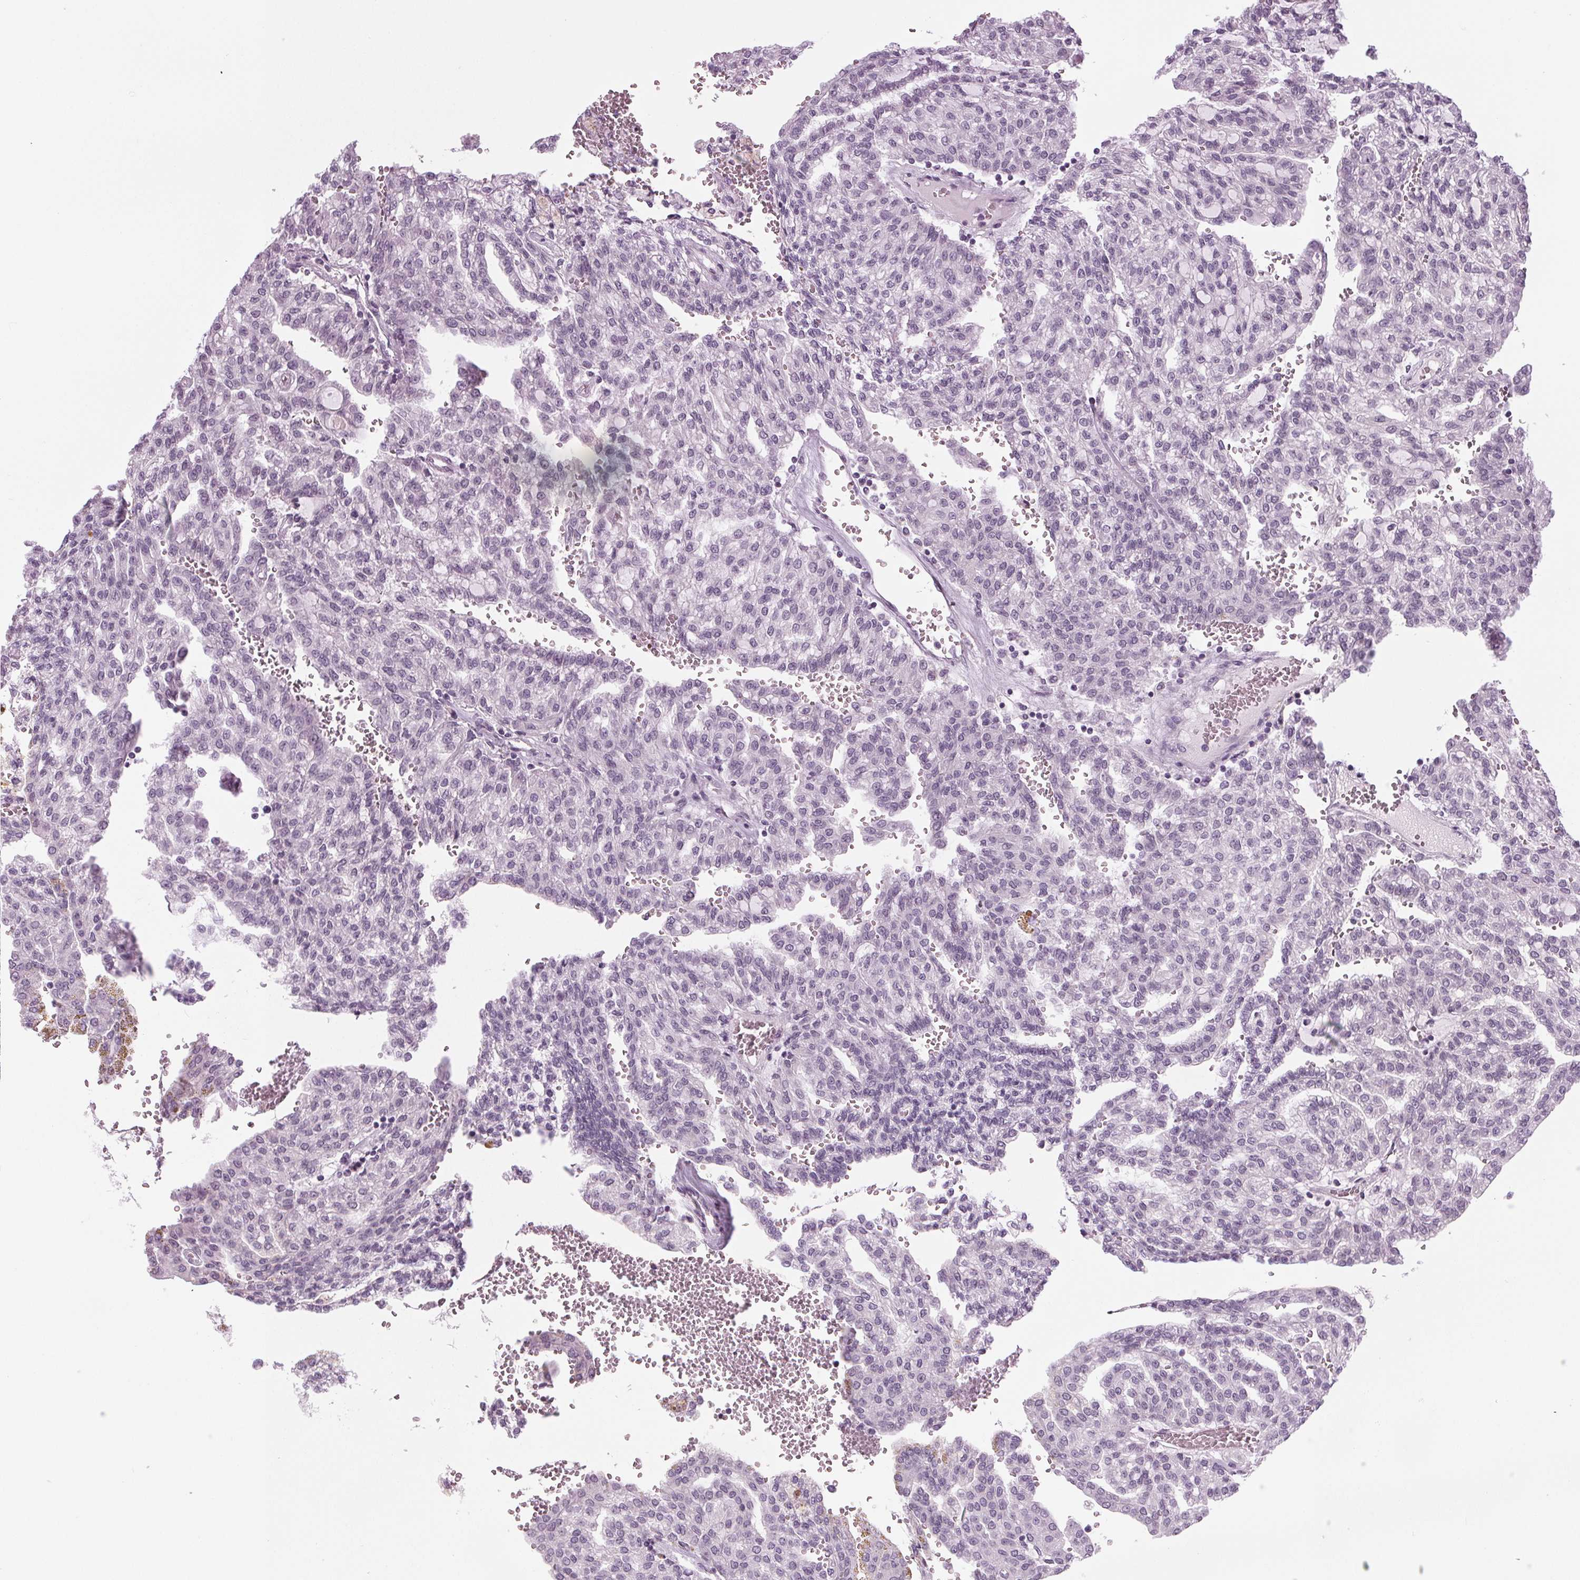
{"staining": {"intensity": "negative", "quantity": "none", "location": "none"}, "tissue": "renal cancer", "cell_type": "Tumor cells", "image_type": "cancer", "snomed": [{"axis": "morphology", "description": "Adenocarcinoma, NOS"}, {"axis": "topography", "description": "Kidney"}], "caption": "Immunohistochemistry (IHC) of human renal cancer shows no positivity in tumor cells. Nuclei are stained in blue.", "gene": "IGF2BP1", "patient": {"sex": "male", "age": 63}}